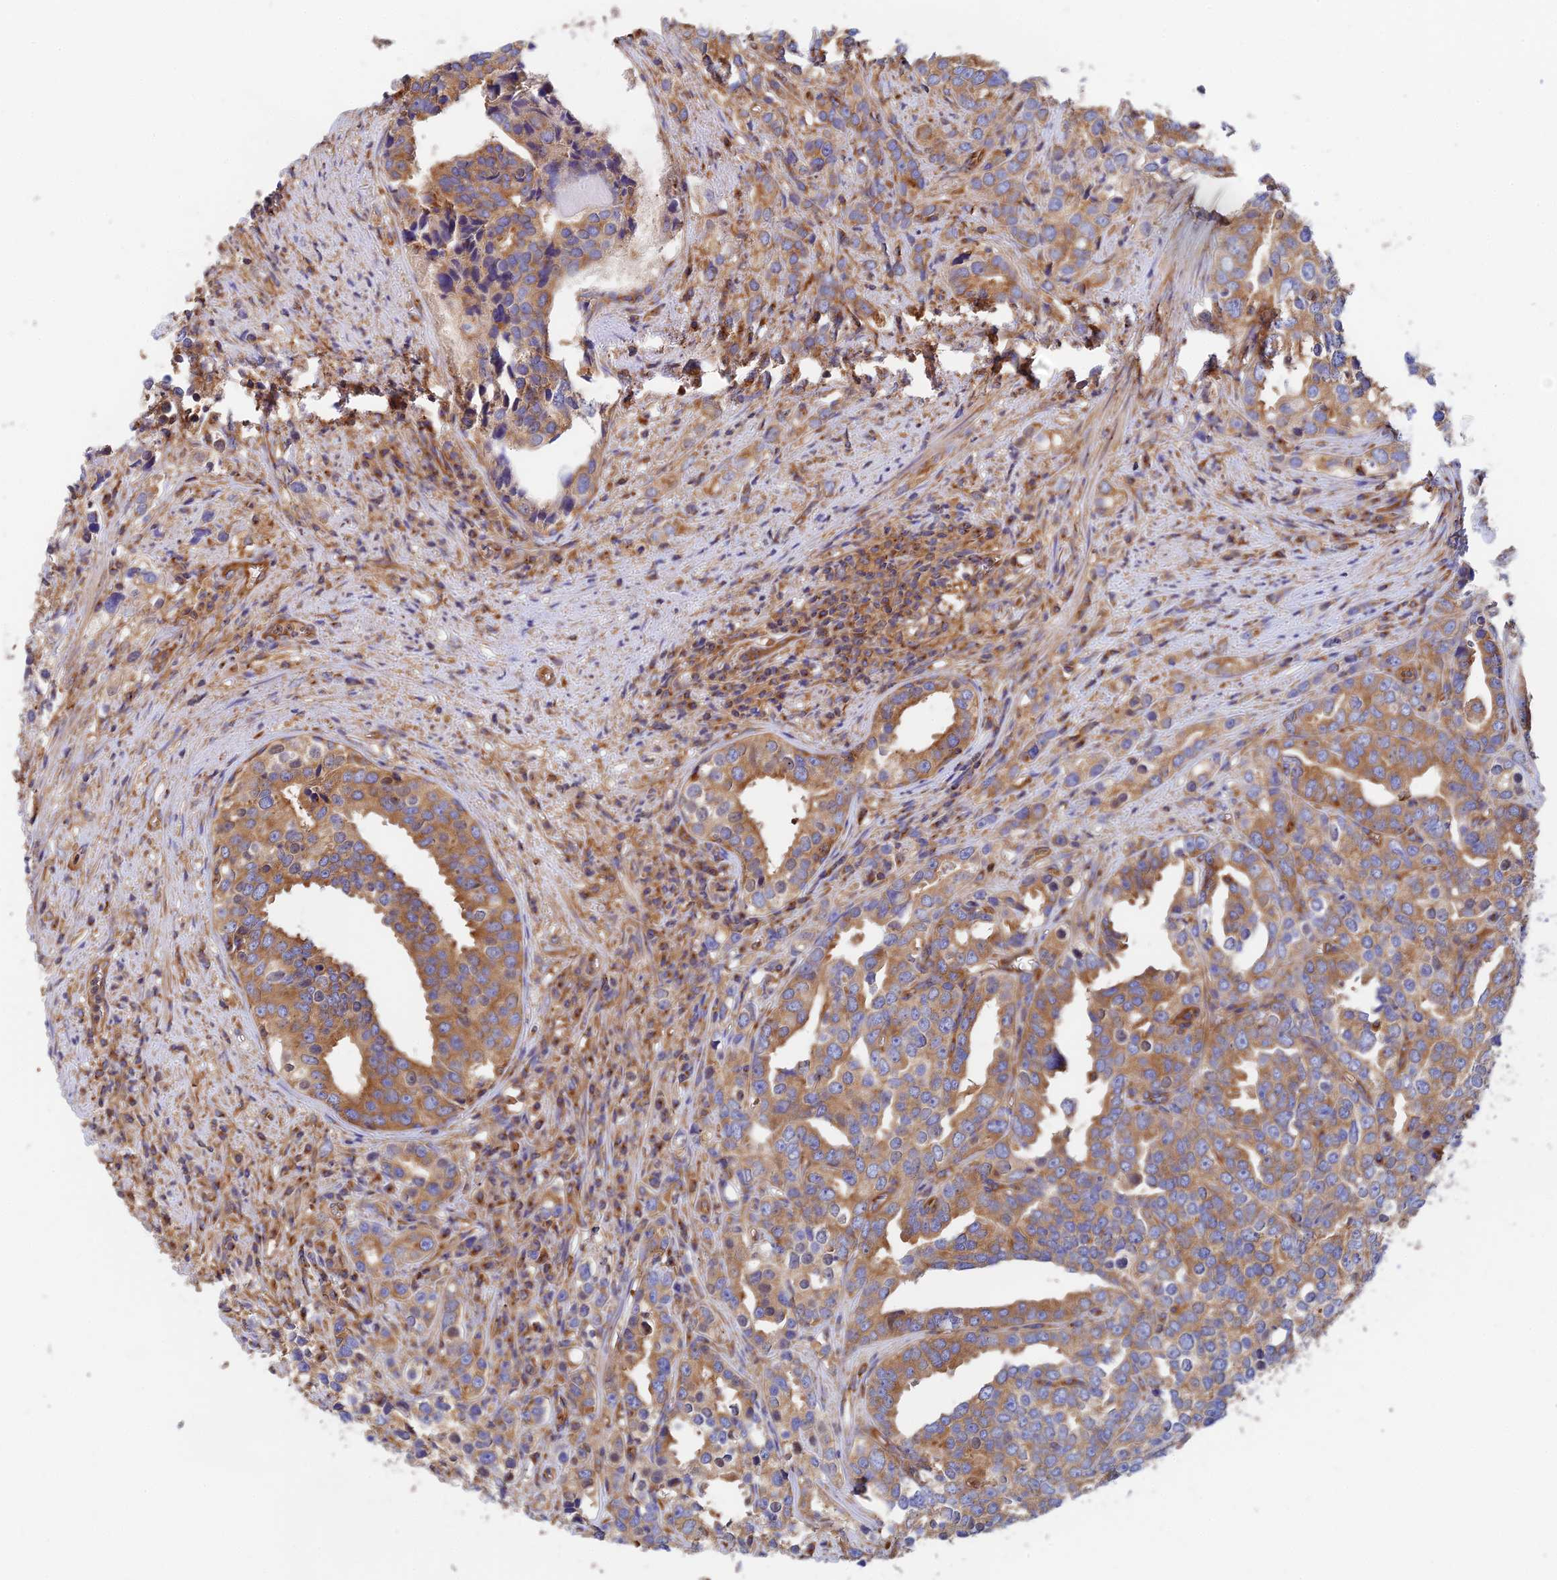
{"staining": {"intensity": "moderate", "quantity": ">75%", "location": "cytoplasmic/membranous"}, "tissue": "prostate cancer", "cell_type": "Tumor cells", "image_type": "cancer", "snomed": [{"axis": "morphology", "description": "Adenocarcinoma, High grade"}, {"axis": "topography", "description": "Prostate"}], "caption": "A brown stain highlights moderate cytoplasmic/membranous staining of a protein in human adenocarcinoma (high-grade) (prostate) tumor cells.", "gene": "DCTN2", "patient": {"sex": "male", "age": 71}}